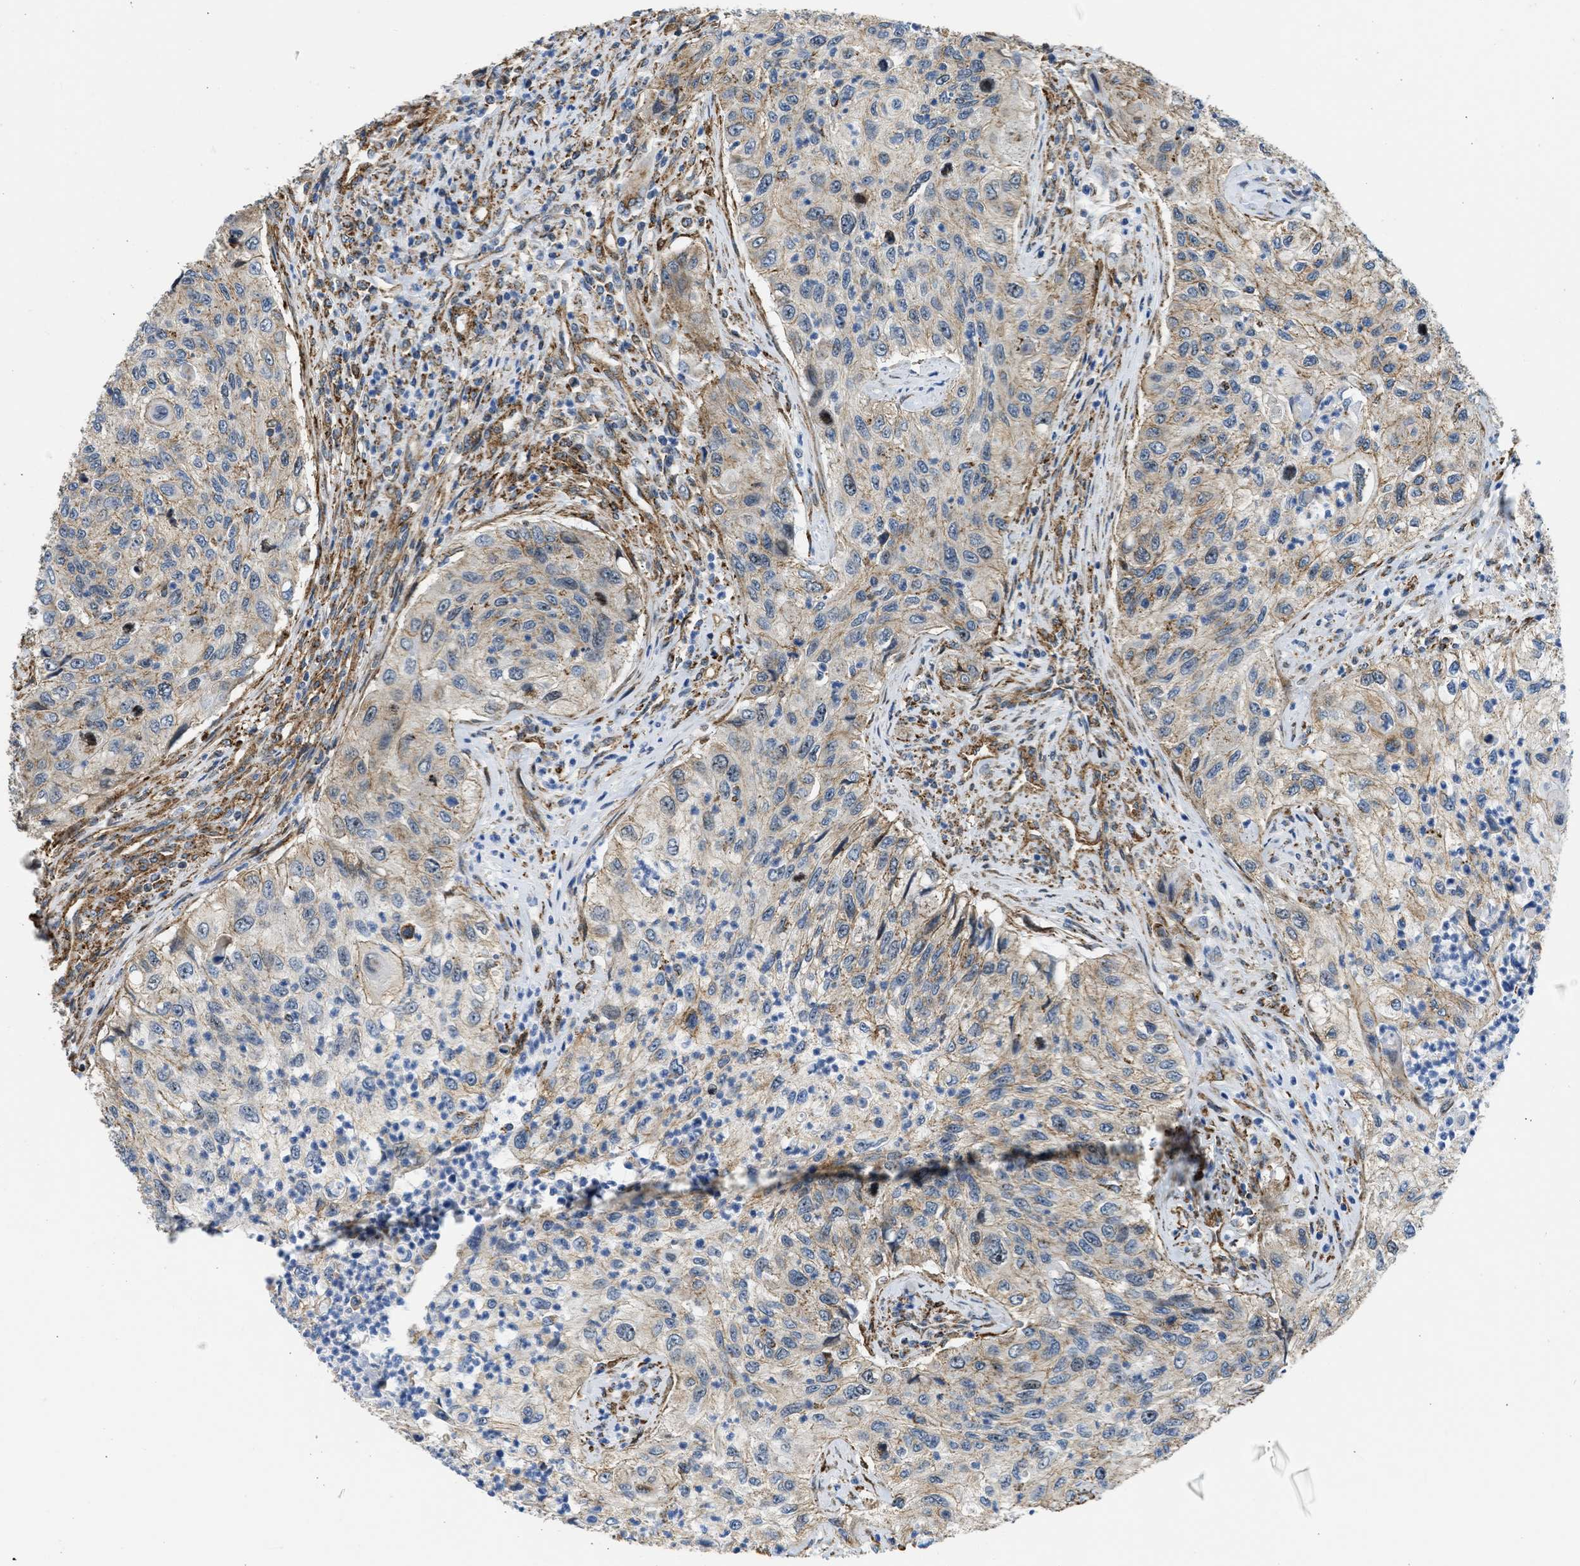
{"staining": {"intensity": "weak", "quantity": "<25%", "location": "cytoplasmic/membranous"}, "tissue": "urothelial cancer", "cell_type": "Tumor cells", "image_type": "cancer", "snomed": [{"axis": "morphology", "description": "Urothelial carcinoma, High grade"}, {"axis": "topography", "description": "Urinary bladder"}], "caption": "Human urothelial cancer stained for a protein using immunohistochemistry (IHC) exhibits no staining in tumor cells.", "gene": "SEPTIN2", "patient": {"sex": "female", "age": 60}}